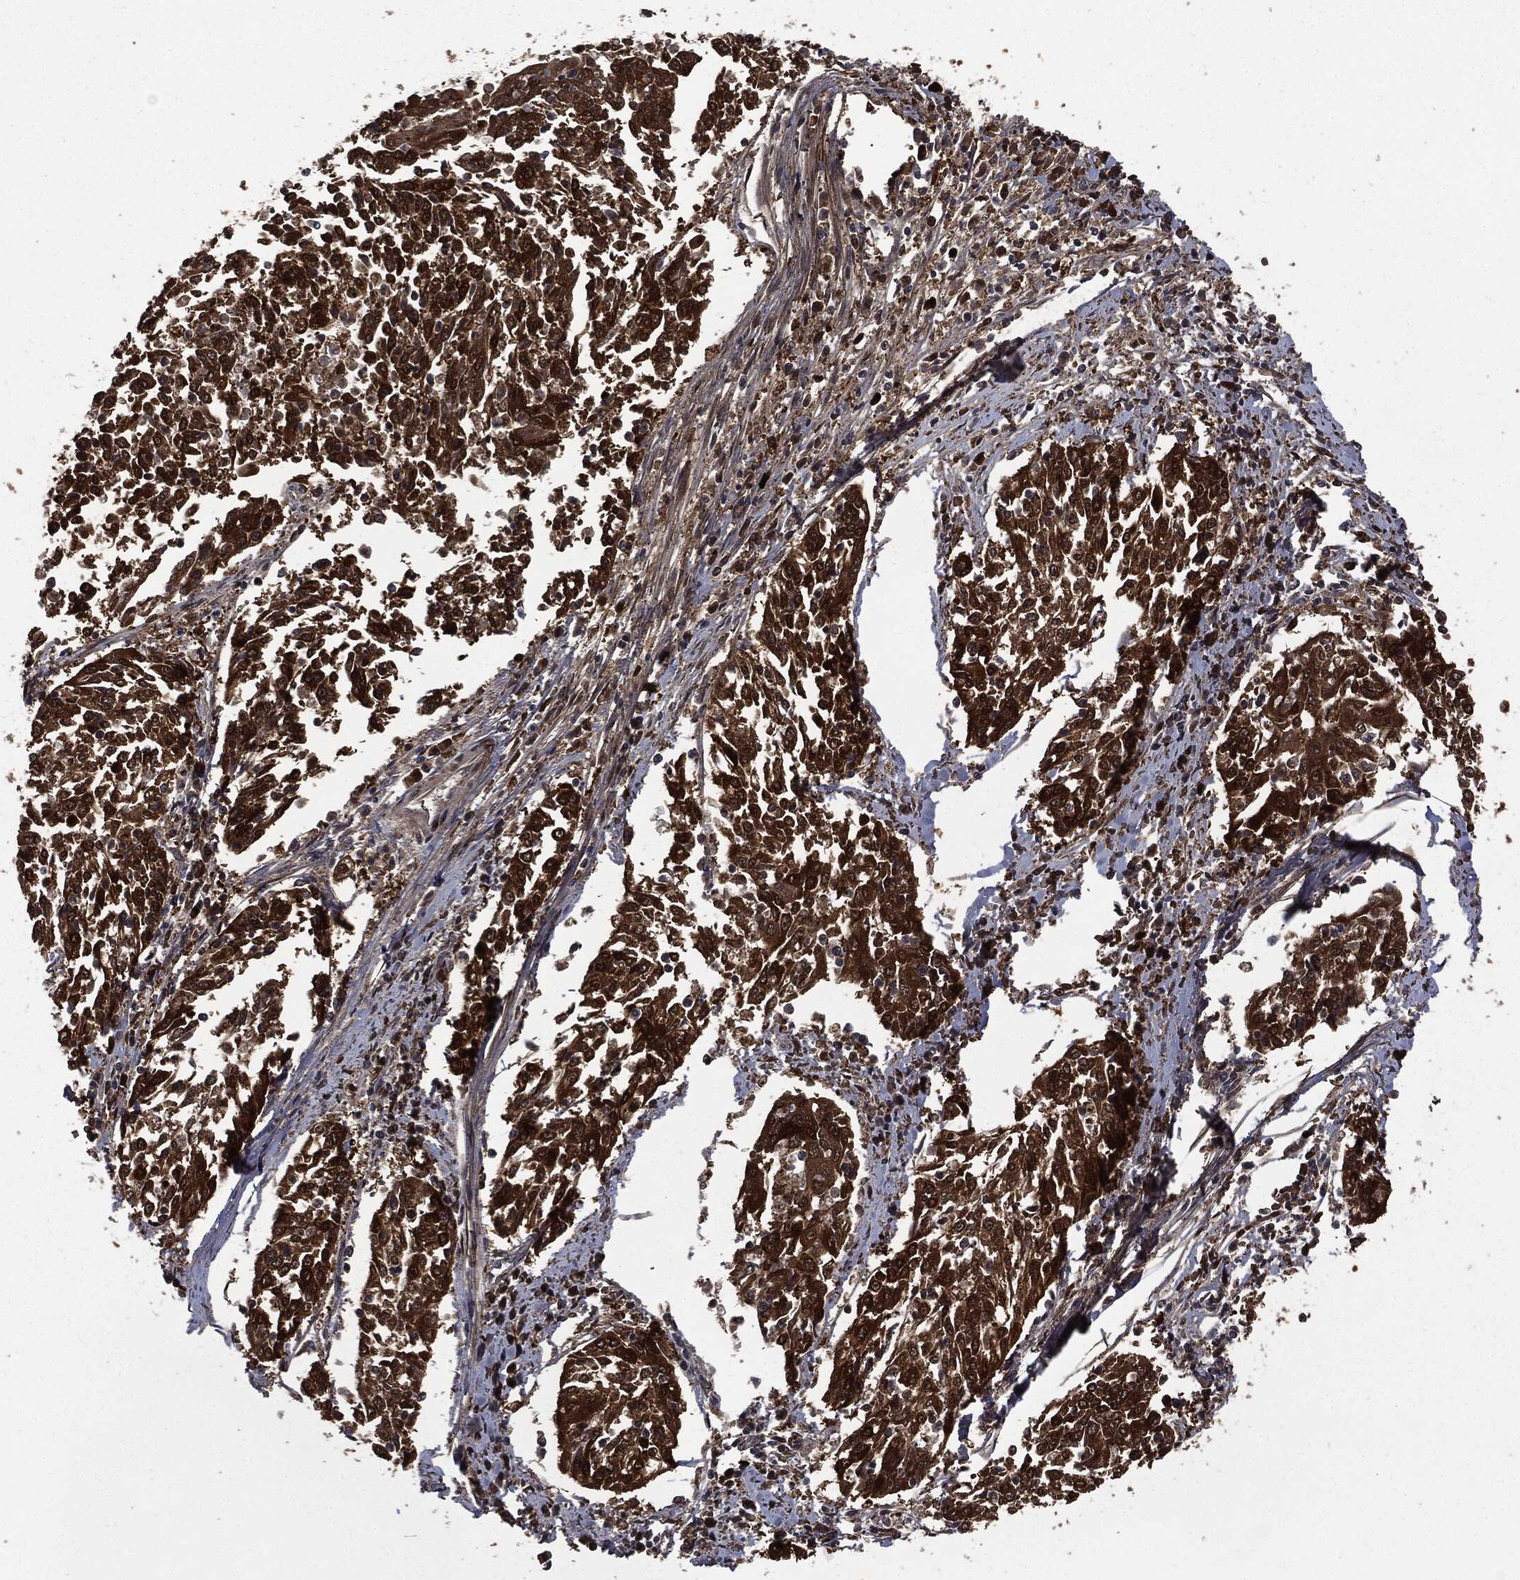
{"staining": {"intensity": "strong", "quantity": ">75%", "location": "cytoplasmic/membranous"}, "tissue": "cervical cancer", "cell_type": "Tumor cells", "image_type": "cancer", "snomed": [{"axis": "morphology", "description": "Squamous cell carcinoma, NOS"}, {"axis": "topography", "description": "Cervix"}], "caption": "Strong cytoplasmic/membranous positivity is appreciated in about >75% of tumor cells in squamous cell carcinoma (cervical). (brown staining indicates protein expression, while blue staining denotes nuclei).", "gene": "CRABP2", "patient": {"sex": "female", "age": 41}}